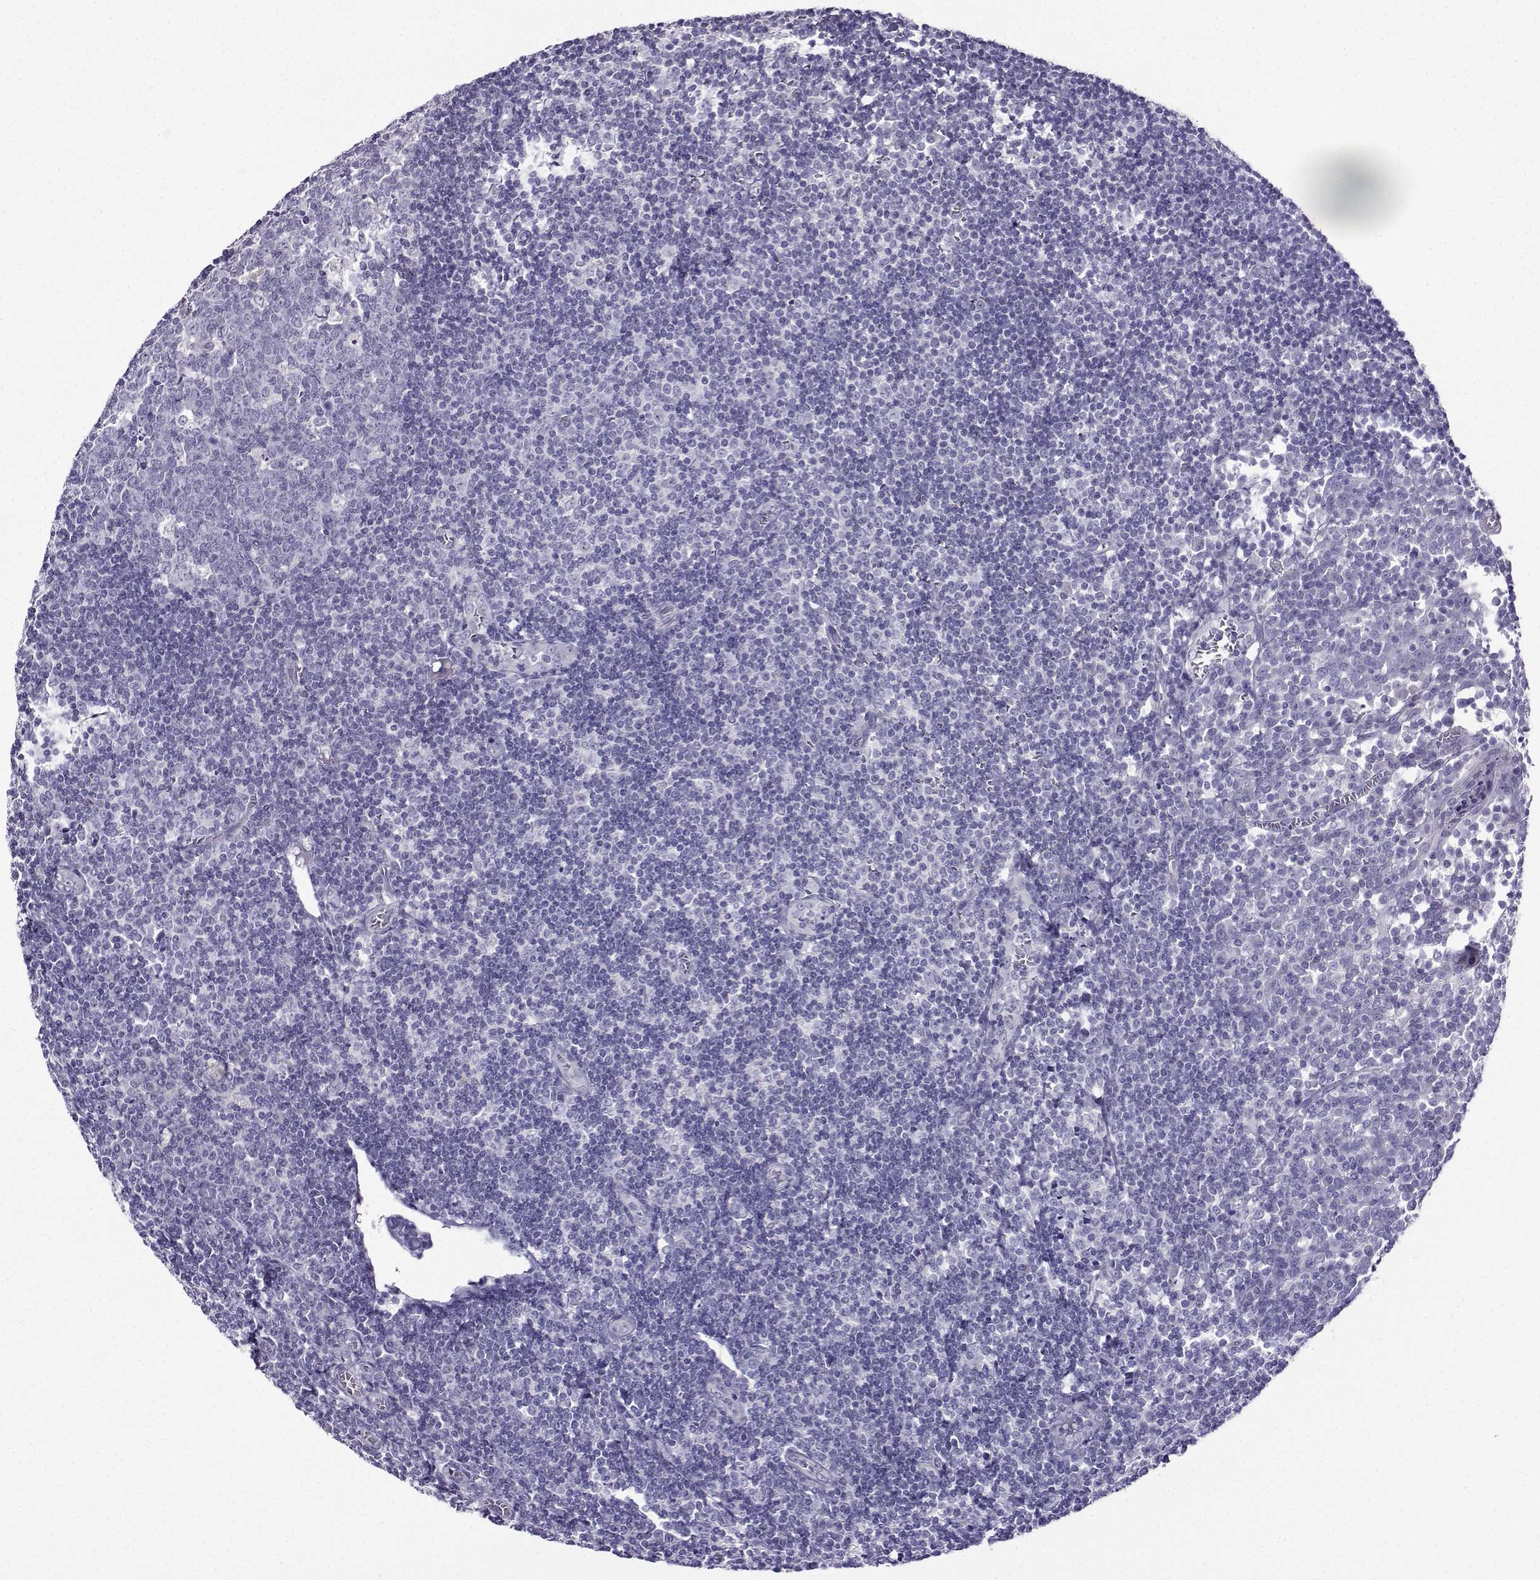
{"staining": {"intensity": "negative", "quantity": "none", "location": "none"}, "tissue": "tonsil", "cell_type": "Germinal center cells", "image_type": "normal", "snomed": [{"axis": "morphology", "description": "Normal tissue, NOS"}, {"axis": "topography", "description": "Tonsil"}], "caption": "A photomicrograph of tonsil stained for a protein reveals no brown staining in germinal center cells. The staining is performed using DAB brown chromogen with nuclei counter-stained in using hematoxylin.", "gene": "FBXO24", "patient": {"sex": "female", "age": 12}}